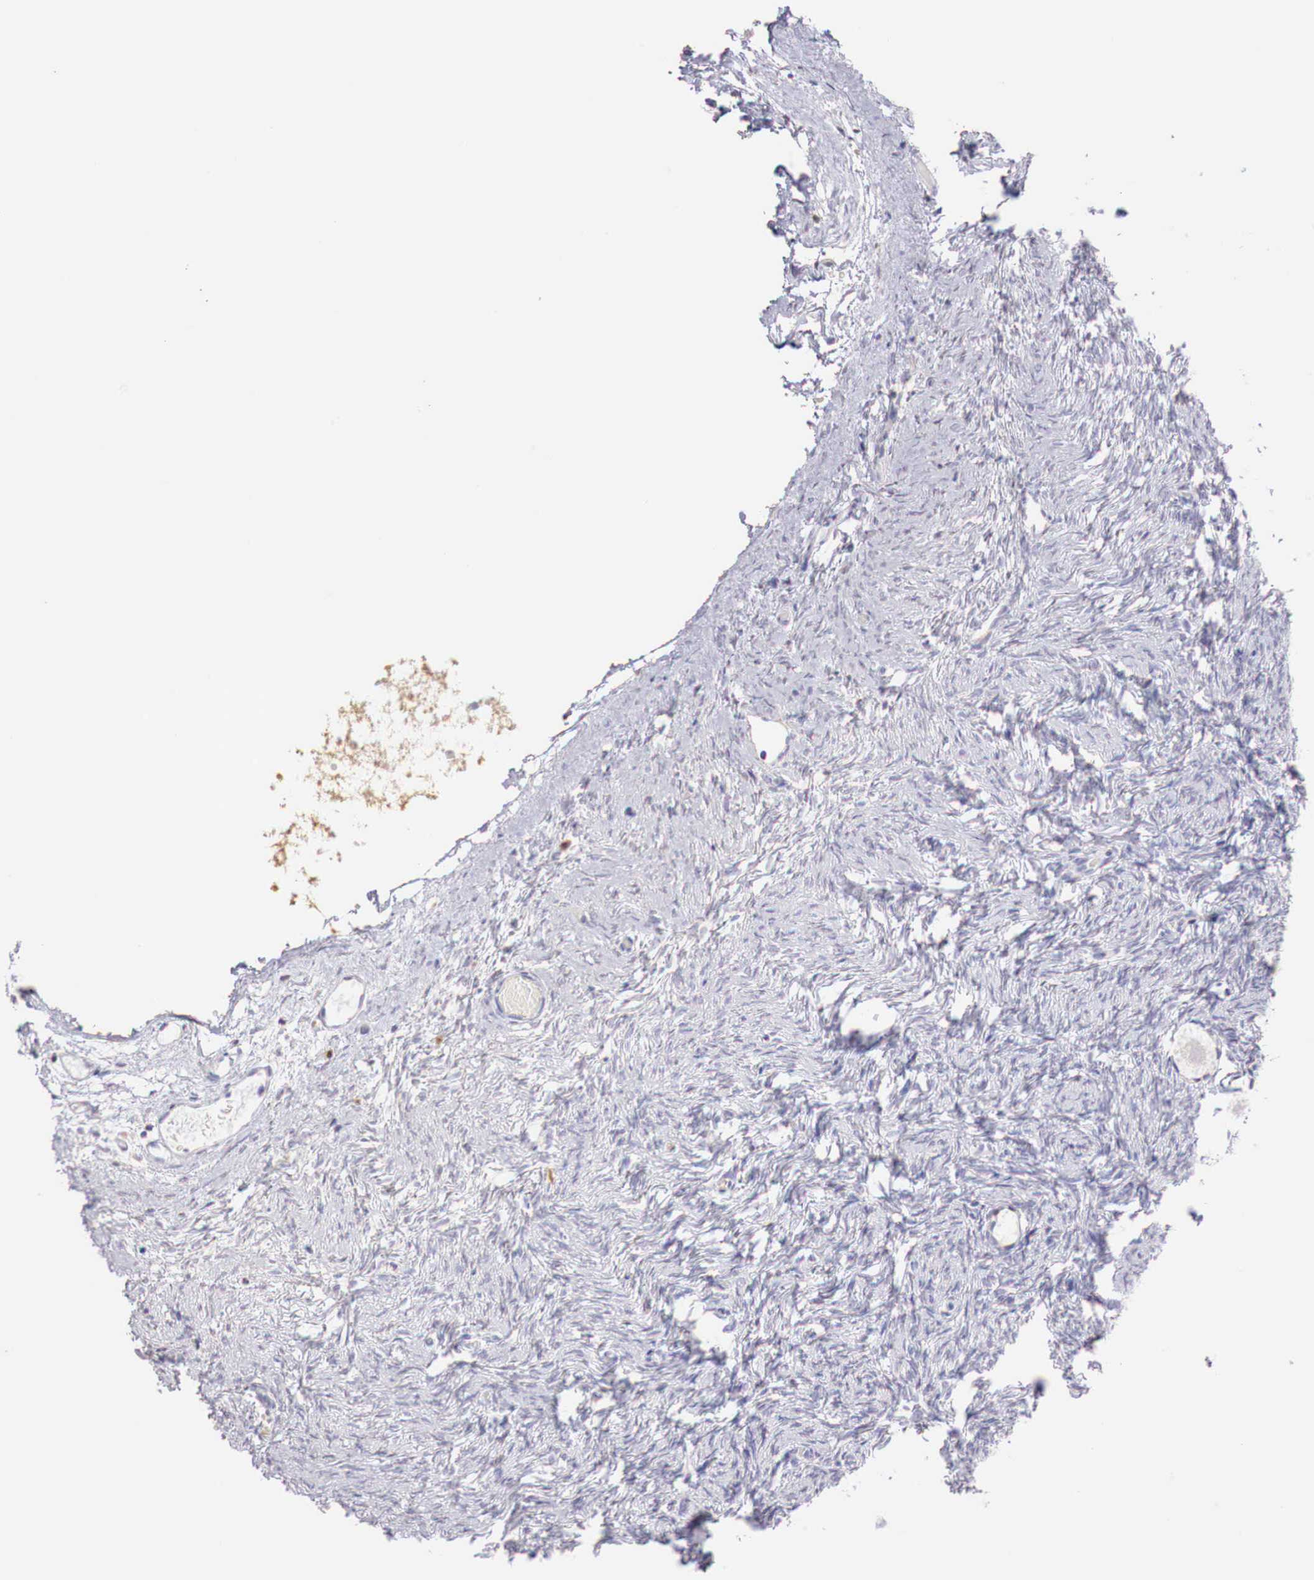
{"staining": {"intensity": "negative", "quantity": "none", "location": "none"}, "tissue": "ovary", "cell_type": "Ovarian stroma cells", "image_type": "normal", "snomed": [{"axis": "morphology", "description": "Normal tissue, NOS"}, {"axis": "topography", "description": "Ovary"}], "caption": "Ovarian stroma cells show no significant protein staining in benign ovary.", "gene": "XPNPEP2", "patient": {"sex": "female", "age": 32}}